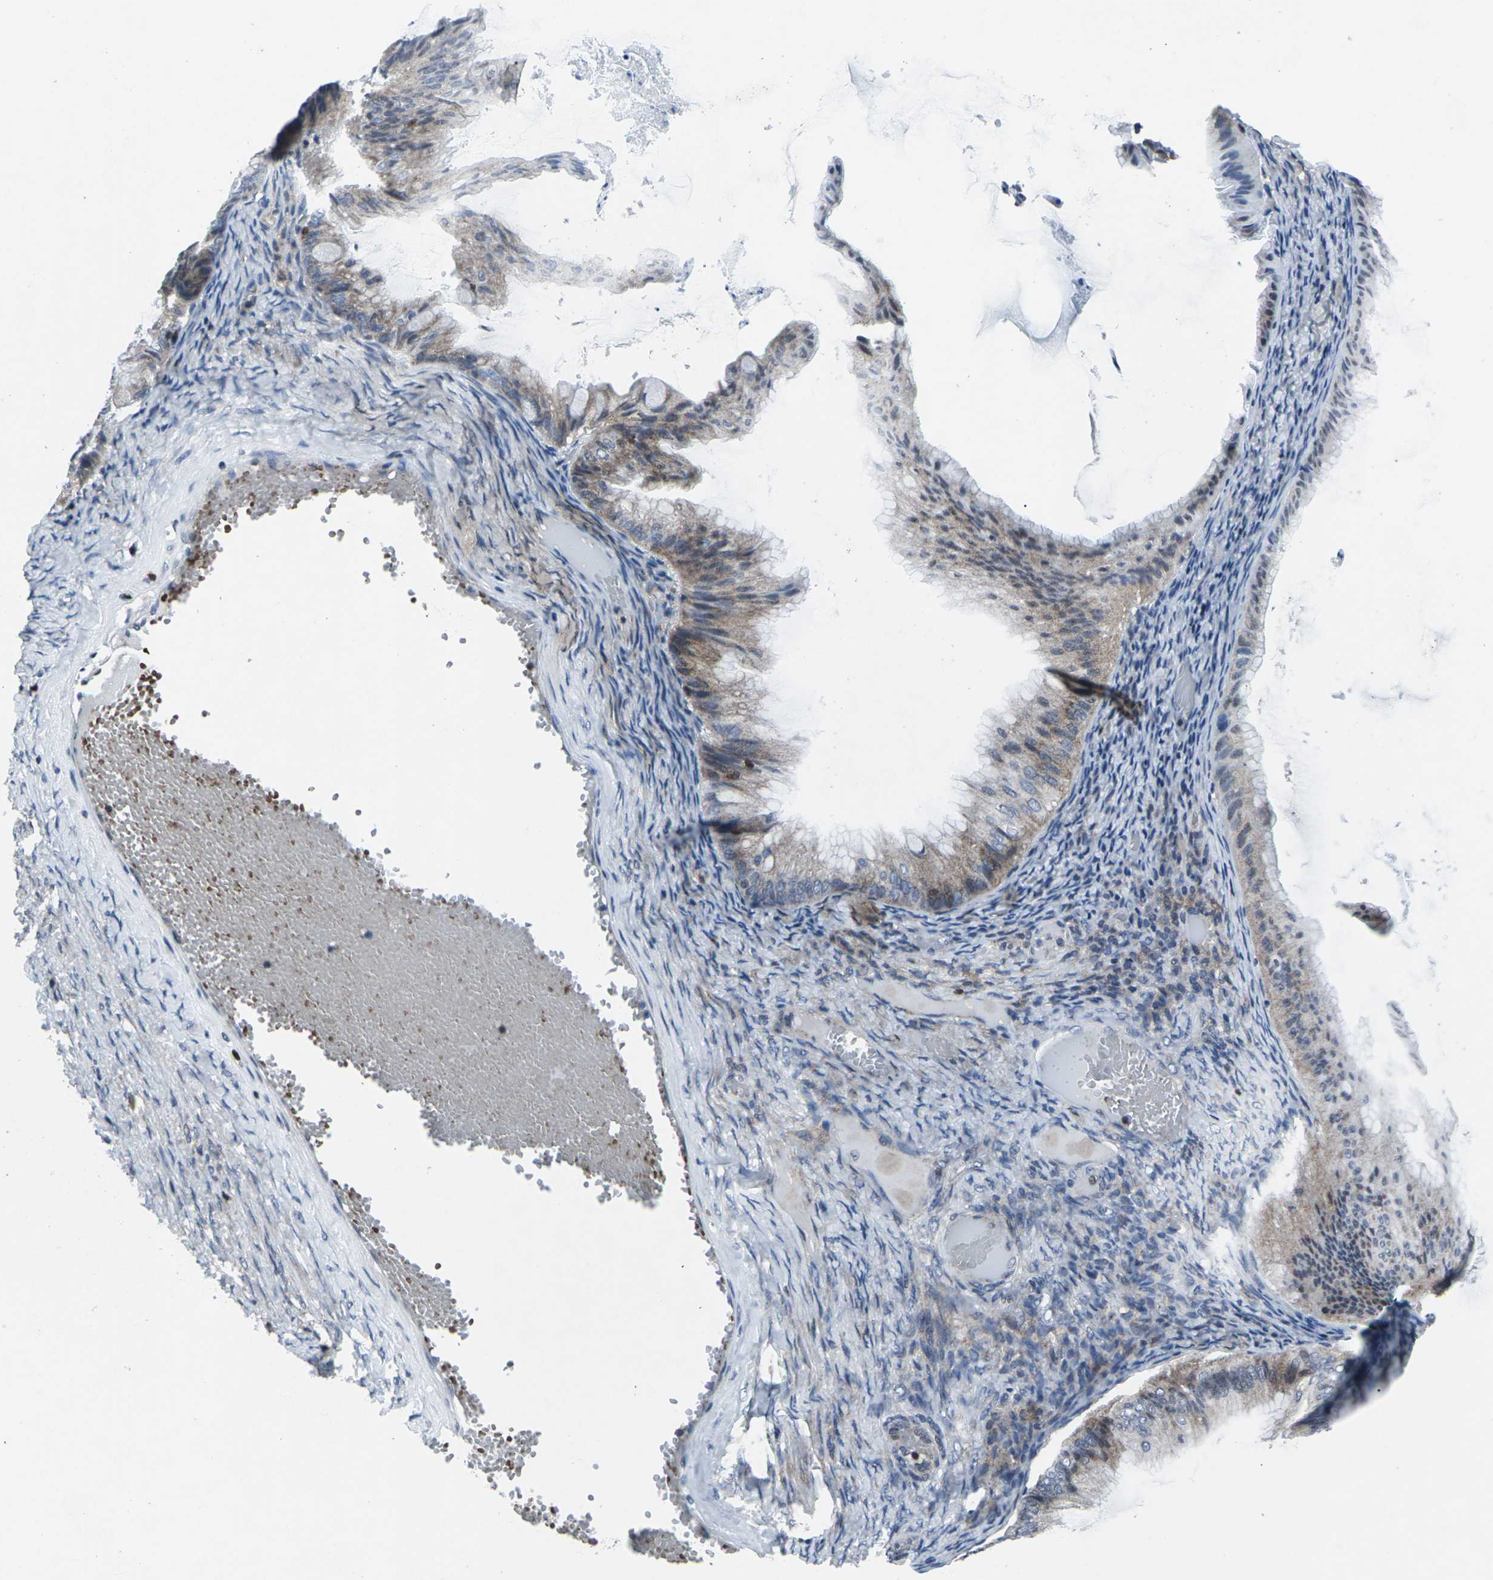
{"staining": {"intensity": "weak", "quantity": "25%-75%", "location": "cytoplasmic/membranous"}, "tissue": "ovarian cancer", "cell_type": "Tumor cells", "image_type": "cancer", "snomed": [{"axis": "morphology", "description": "Cystadenocarcinoma, mucinous, NOS"}, {"axis": "topography", "description": "Ovary"}], "caption": "This micrograph displays immunohistochemistry (IHC) staining of human mucinous cystadenocarcinoma (ovarian), with low weak cytoplasmic/membranous expression in about 25%-75% of tumor cells.", "gene": "STAT4", "patient": {"sex": "female", "age": 61}}